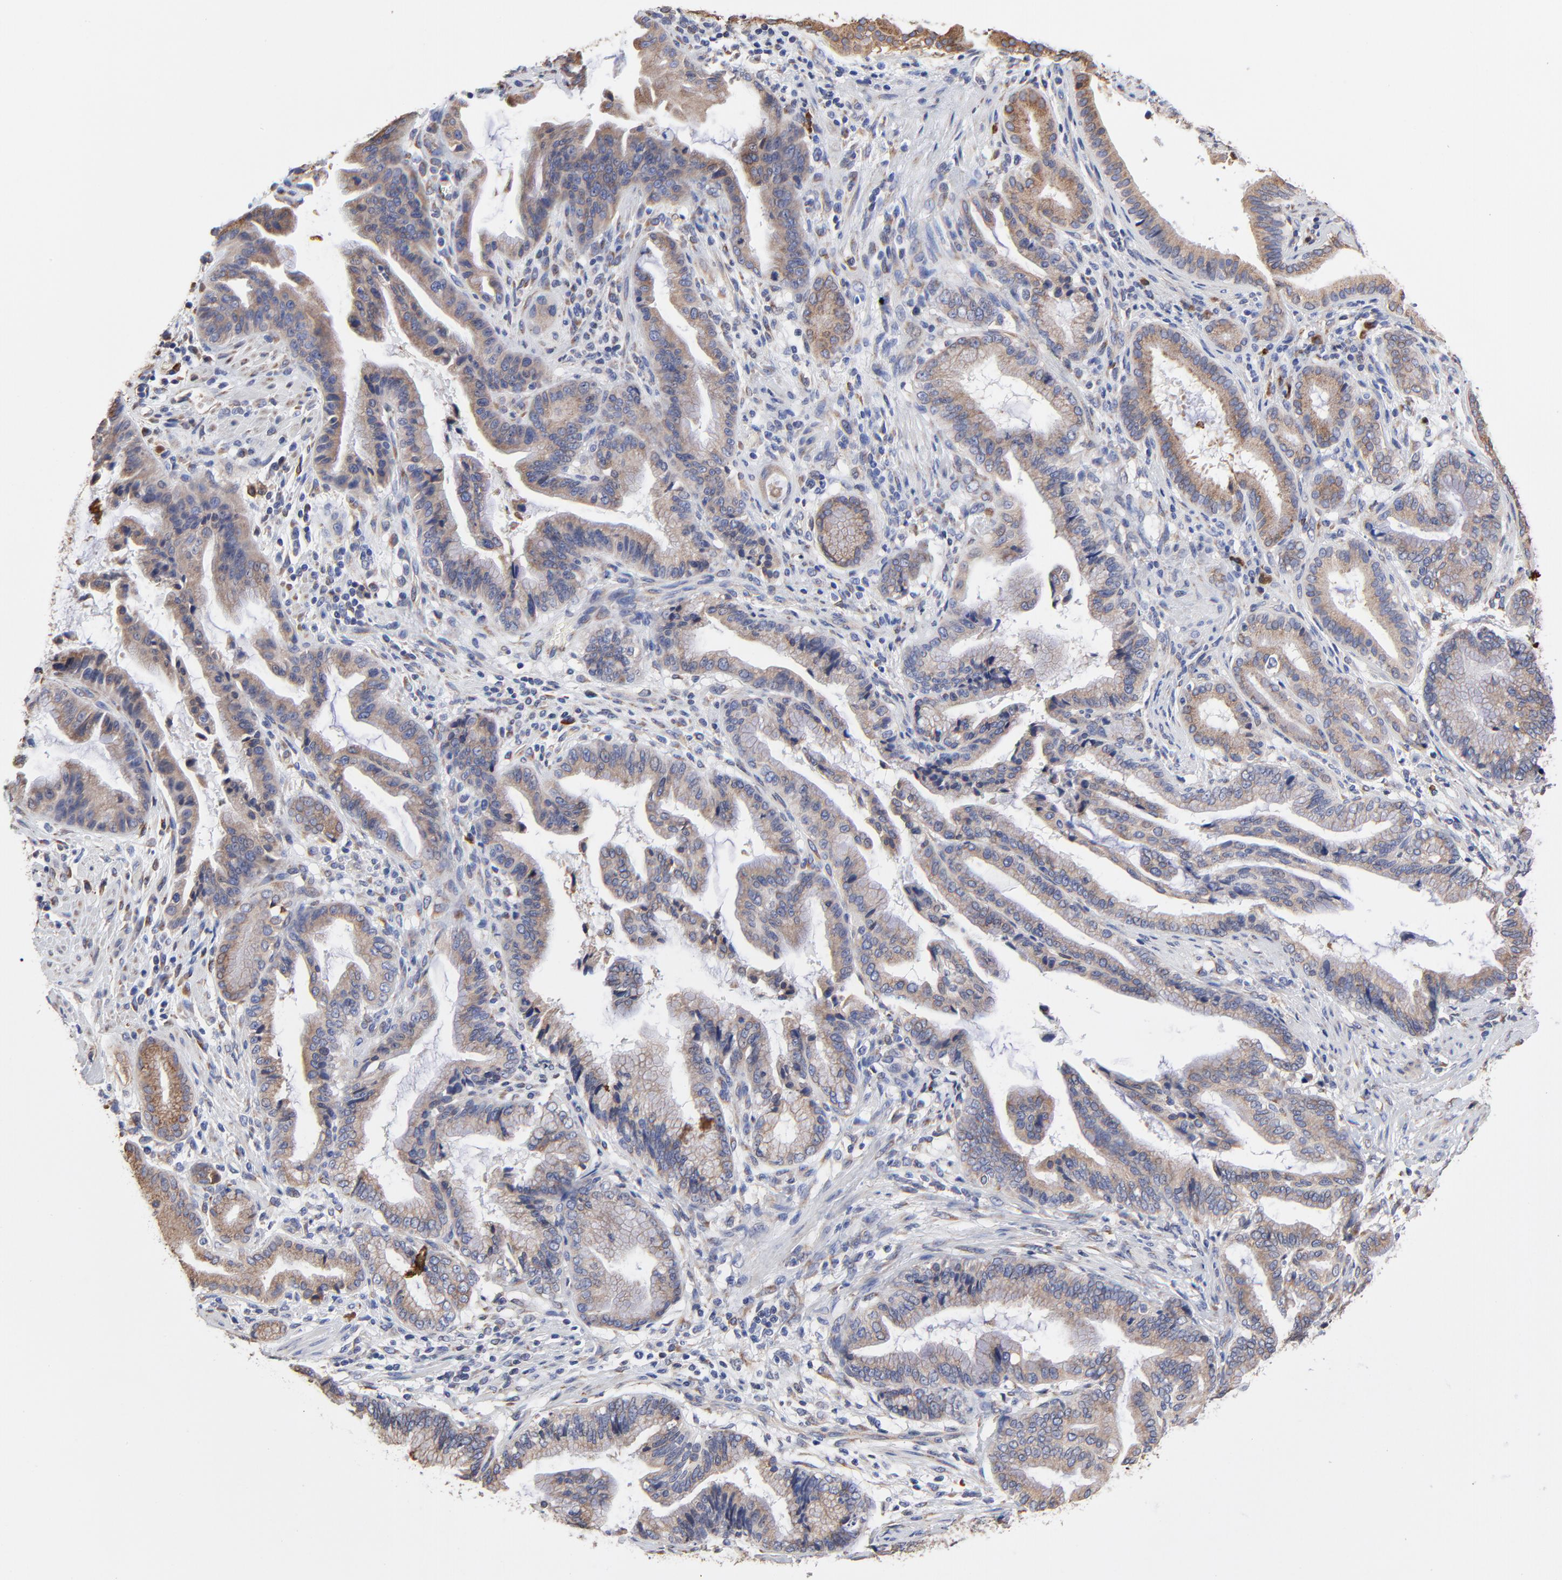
{"staining": {"intensity": "moderate", "quantity": ">75%", "location": "cytoplasmic/membranous"}, "tissue": "pancreatic cancer", "cell_type": "Tumor cells", "image_type": "cancer", "snomed": [{"axis": "morphology", "description": "Adenocarcinoma, NOS"}, {"axis": "topography", "description": "Pancreas"}], "caption": "Approximately >75% of tumor cells in pancreatic cancer (adenocarcinoma) reveal moderate cytoplasmic/membranous protein expression as visualized by brown immunohistochemical staining.", "gene": "LMAN1", "patient": {"sex": "female", "age": 64}}